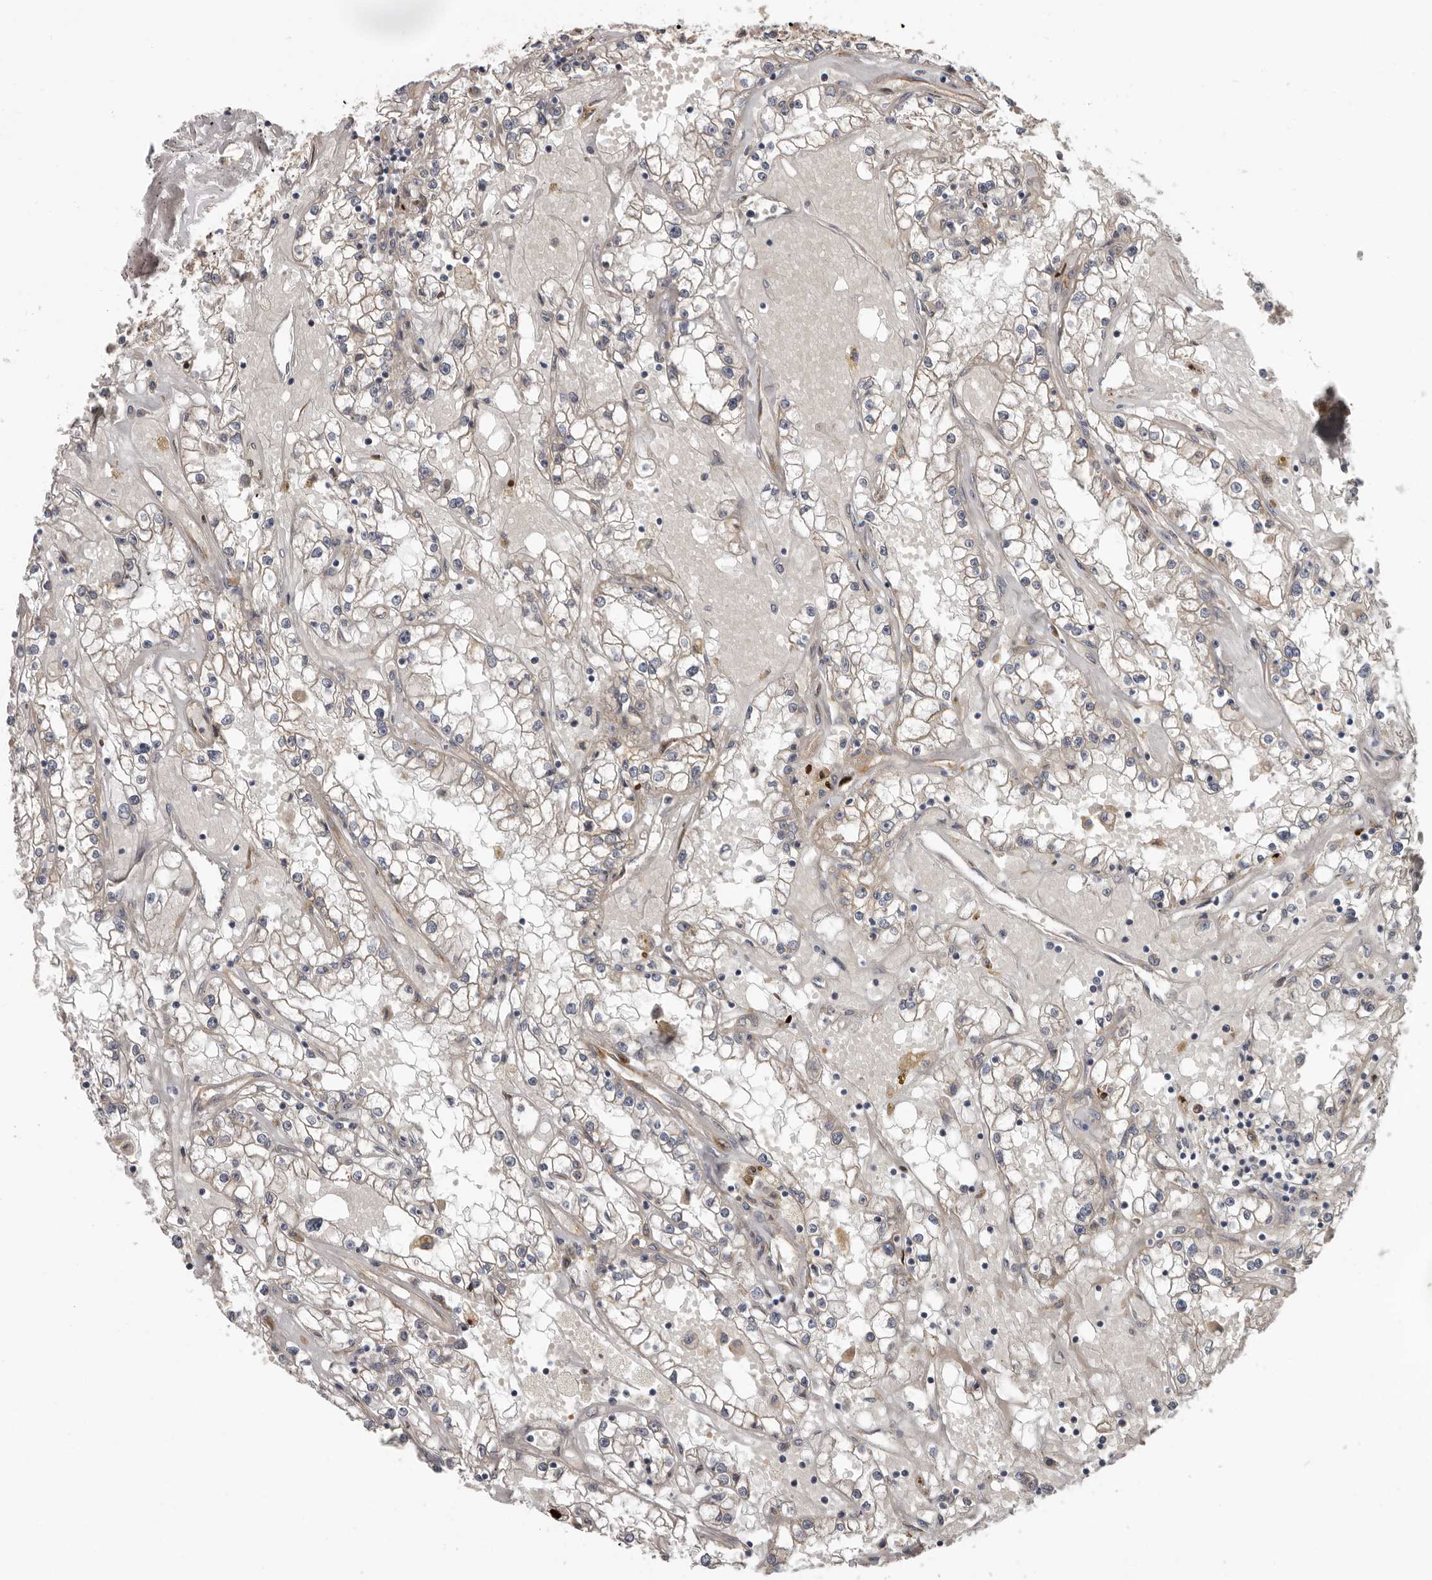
{"staining": {"intensity": "weak", "quantity": "25%-75%", "location": "cytoplasmic/membranous"}, "tissue": "renal cancer", "cell_type": "Tumor cells", "image_type": "cancer", "snomed": [{"axis": "morphology", "description": "Adenocarcinoma, NOS"}, {"axis": "topography", "description": "Kidney"}], "caption": "Renal adenocarcinoma stained for a protein (brown) displays weak cytoplasmic/membranous positive expression in about 25%-75% of tumor cells.", "gene": "MTF1", "patient": {"sex": "male", "age": 56}}